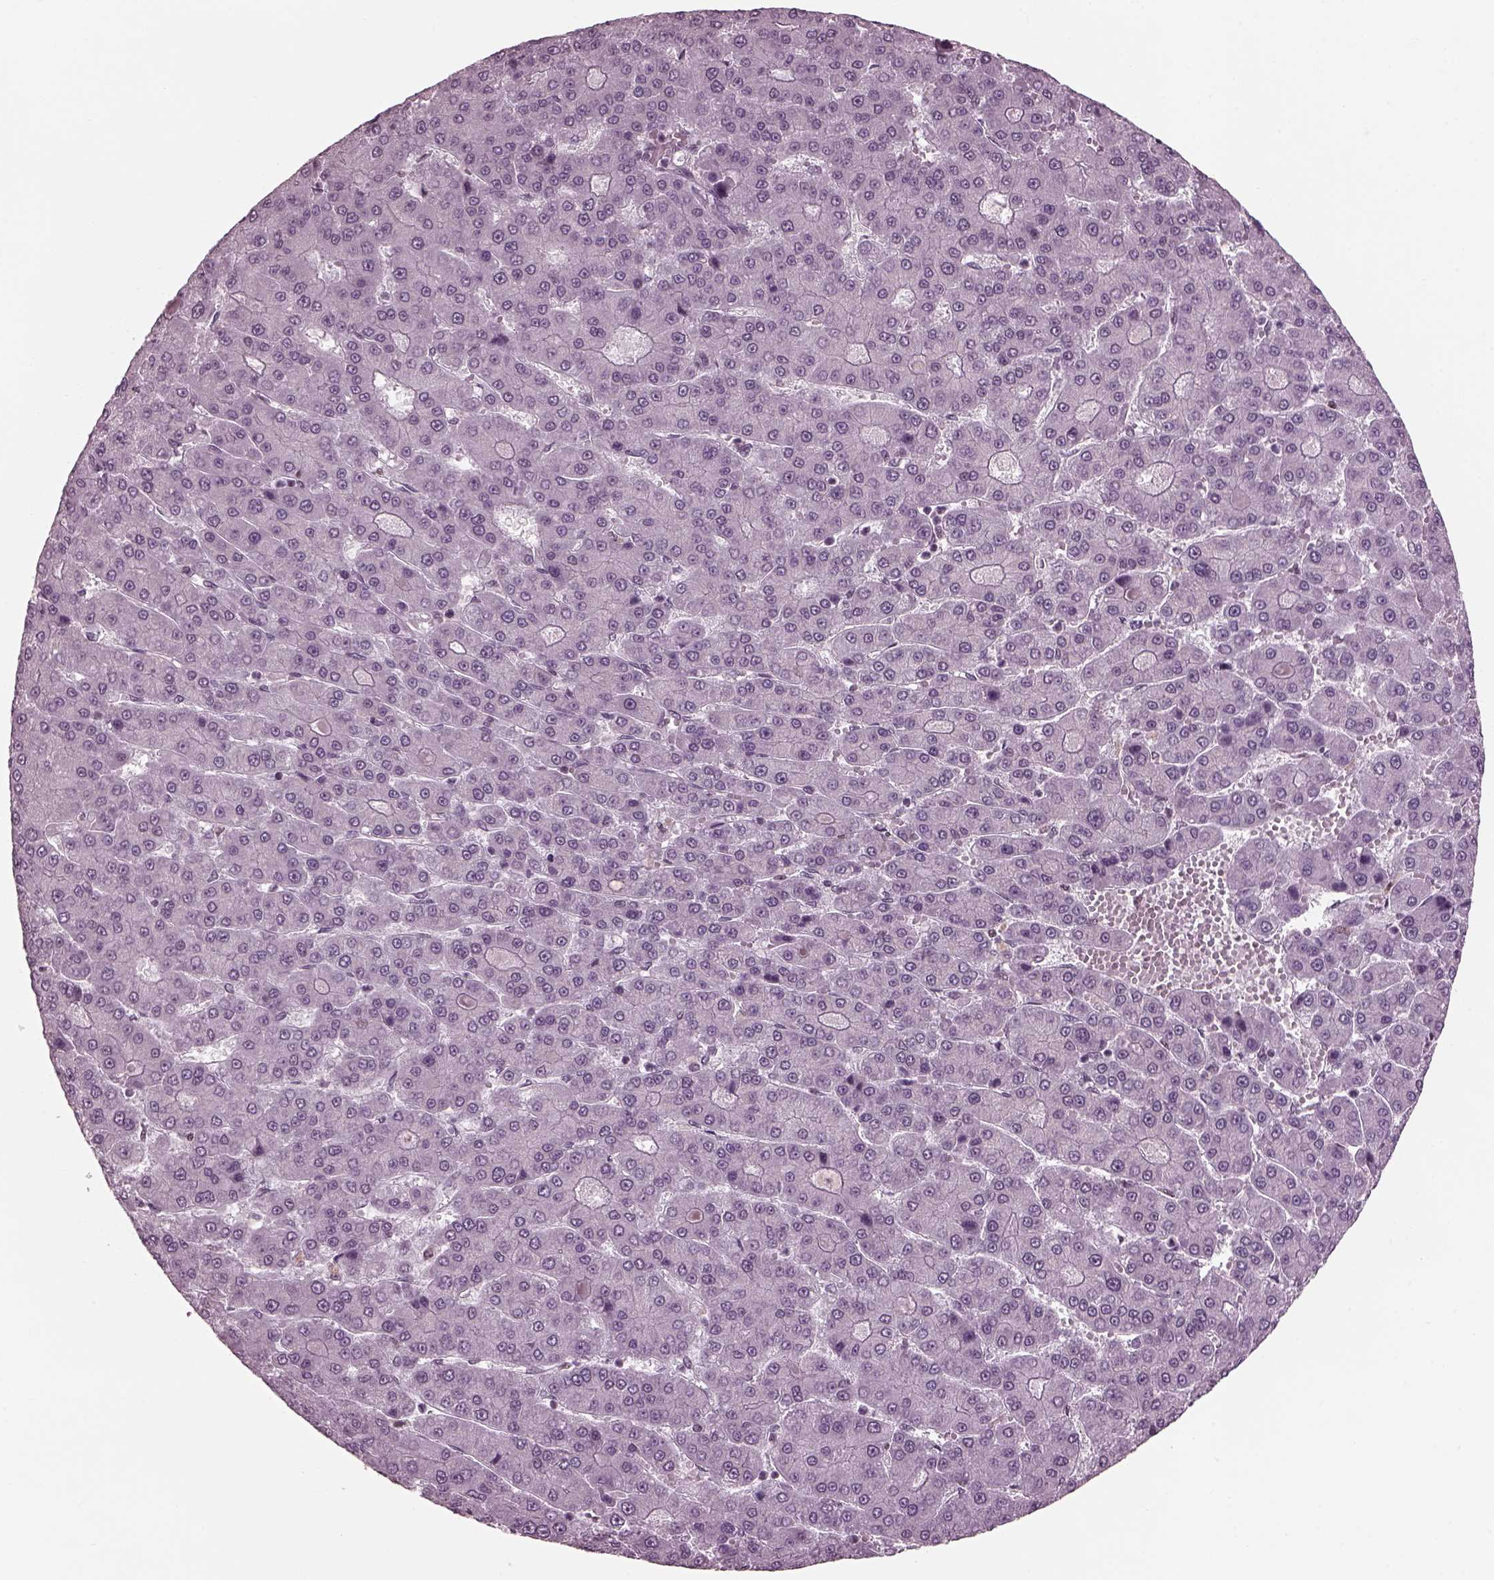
{"staining": {"intensity": "negative", "quantity": "none", "location": "none"}, "tissue": "liver cancer", "cell_type": "Tumor cells", "image_type": "cancer", "snomed": [{"axis": "morphology", "description": "Carcinoma, Hepatocellular, NOS"}, {"axis": "topography", "description": "Liver"}], "caption": "The micrograph reveals no staining of tumor cells in liver hepatocellular carcinoma.", "gene": "RUVBL2", "patient": {"sex": "male", "age": 70}}